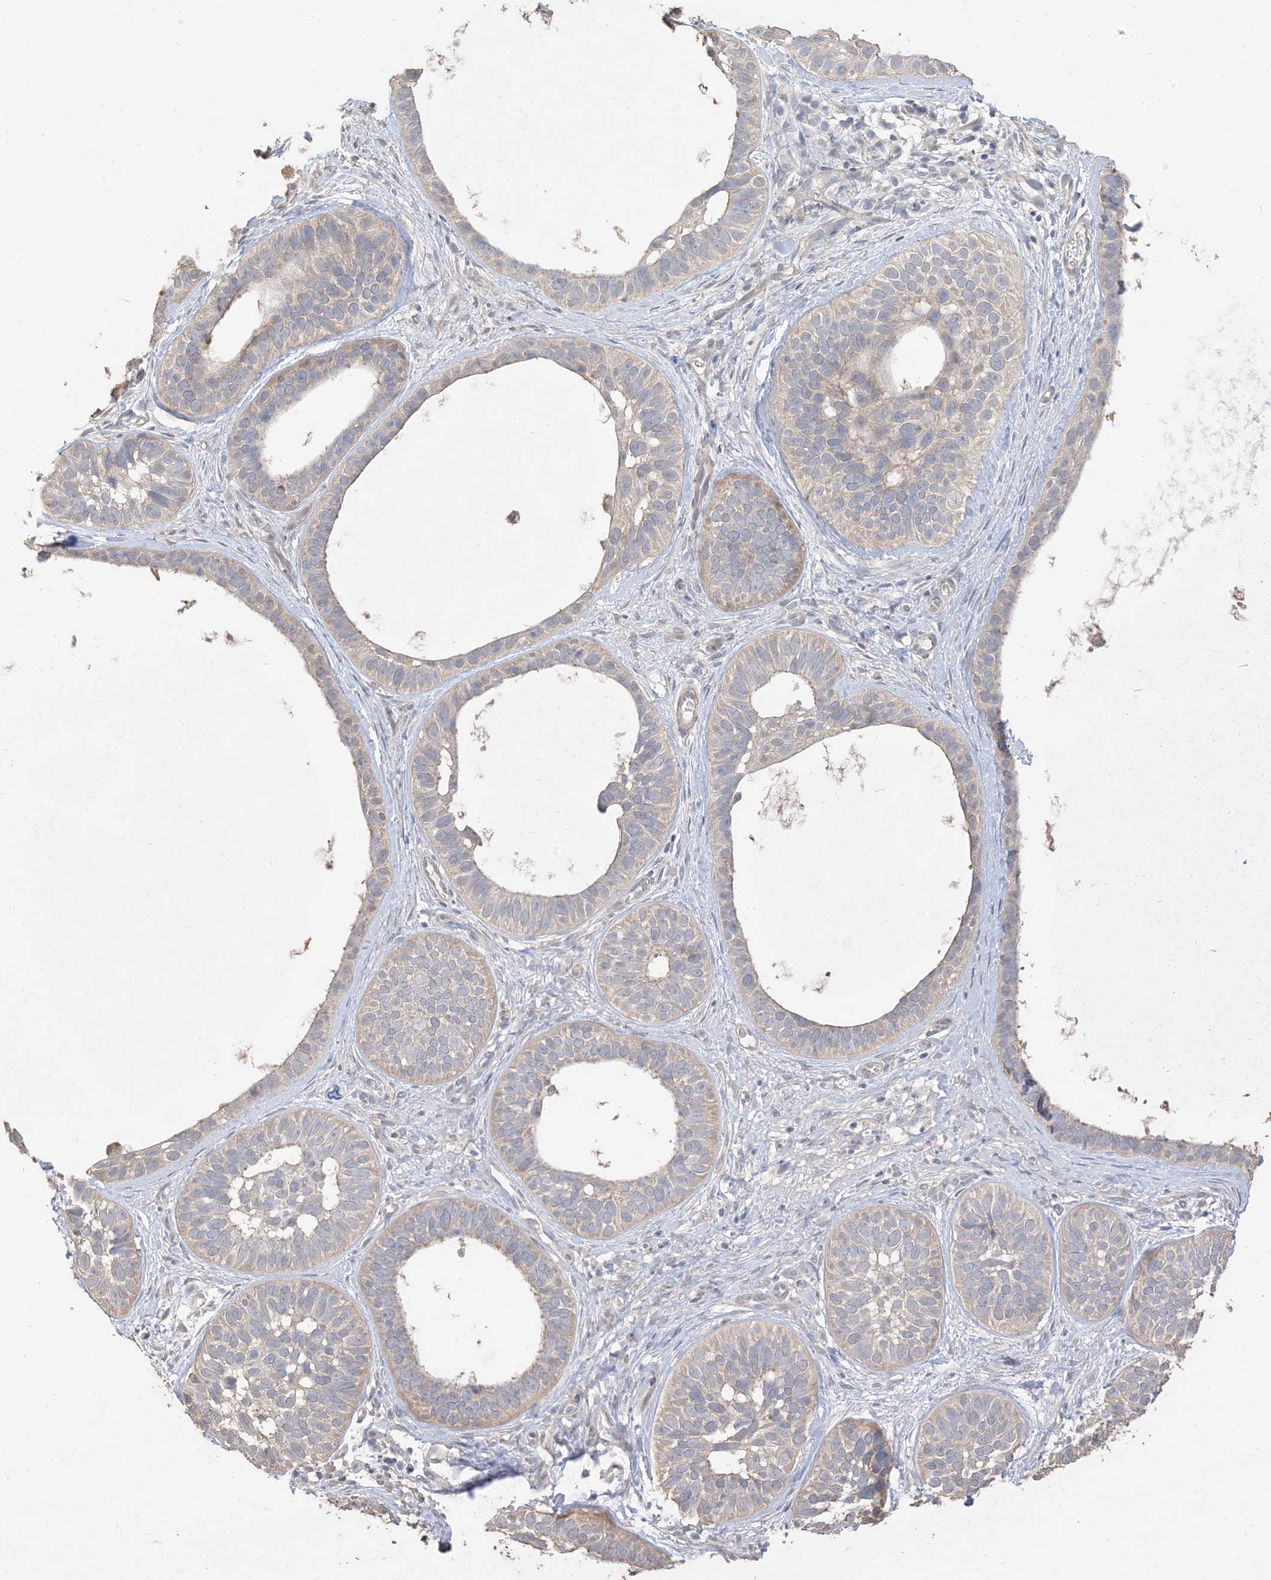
{"staining": {"intensity": "negative", "quantity": "none", "location": "none"}, "tissue": "skin cancer", "cell_type": "Tumor cells", "image_type": "cancer", "snomed": [{"axis": "morphology", "description": "Basal cell carcinoma"}, {"axis": "topography", "description": "Skin"}], "caption": "The image reveals no staining of tumor cells in basal cell carcinoma (skin).", "gene": "RNF175", "patient": {"sex": "male", "age": 62}}